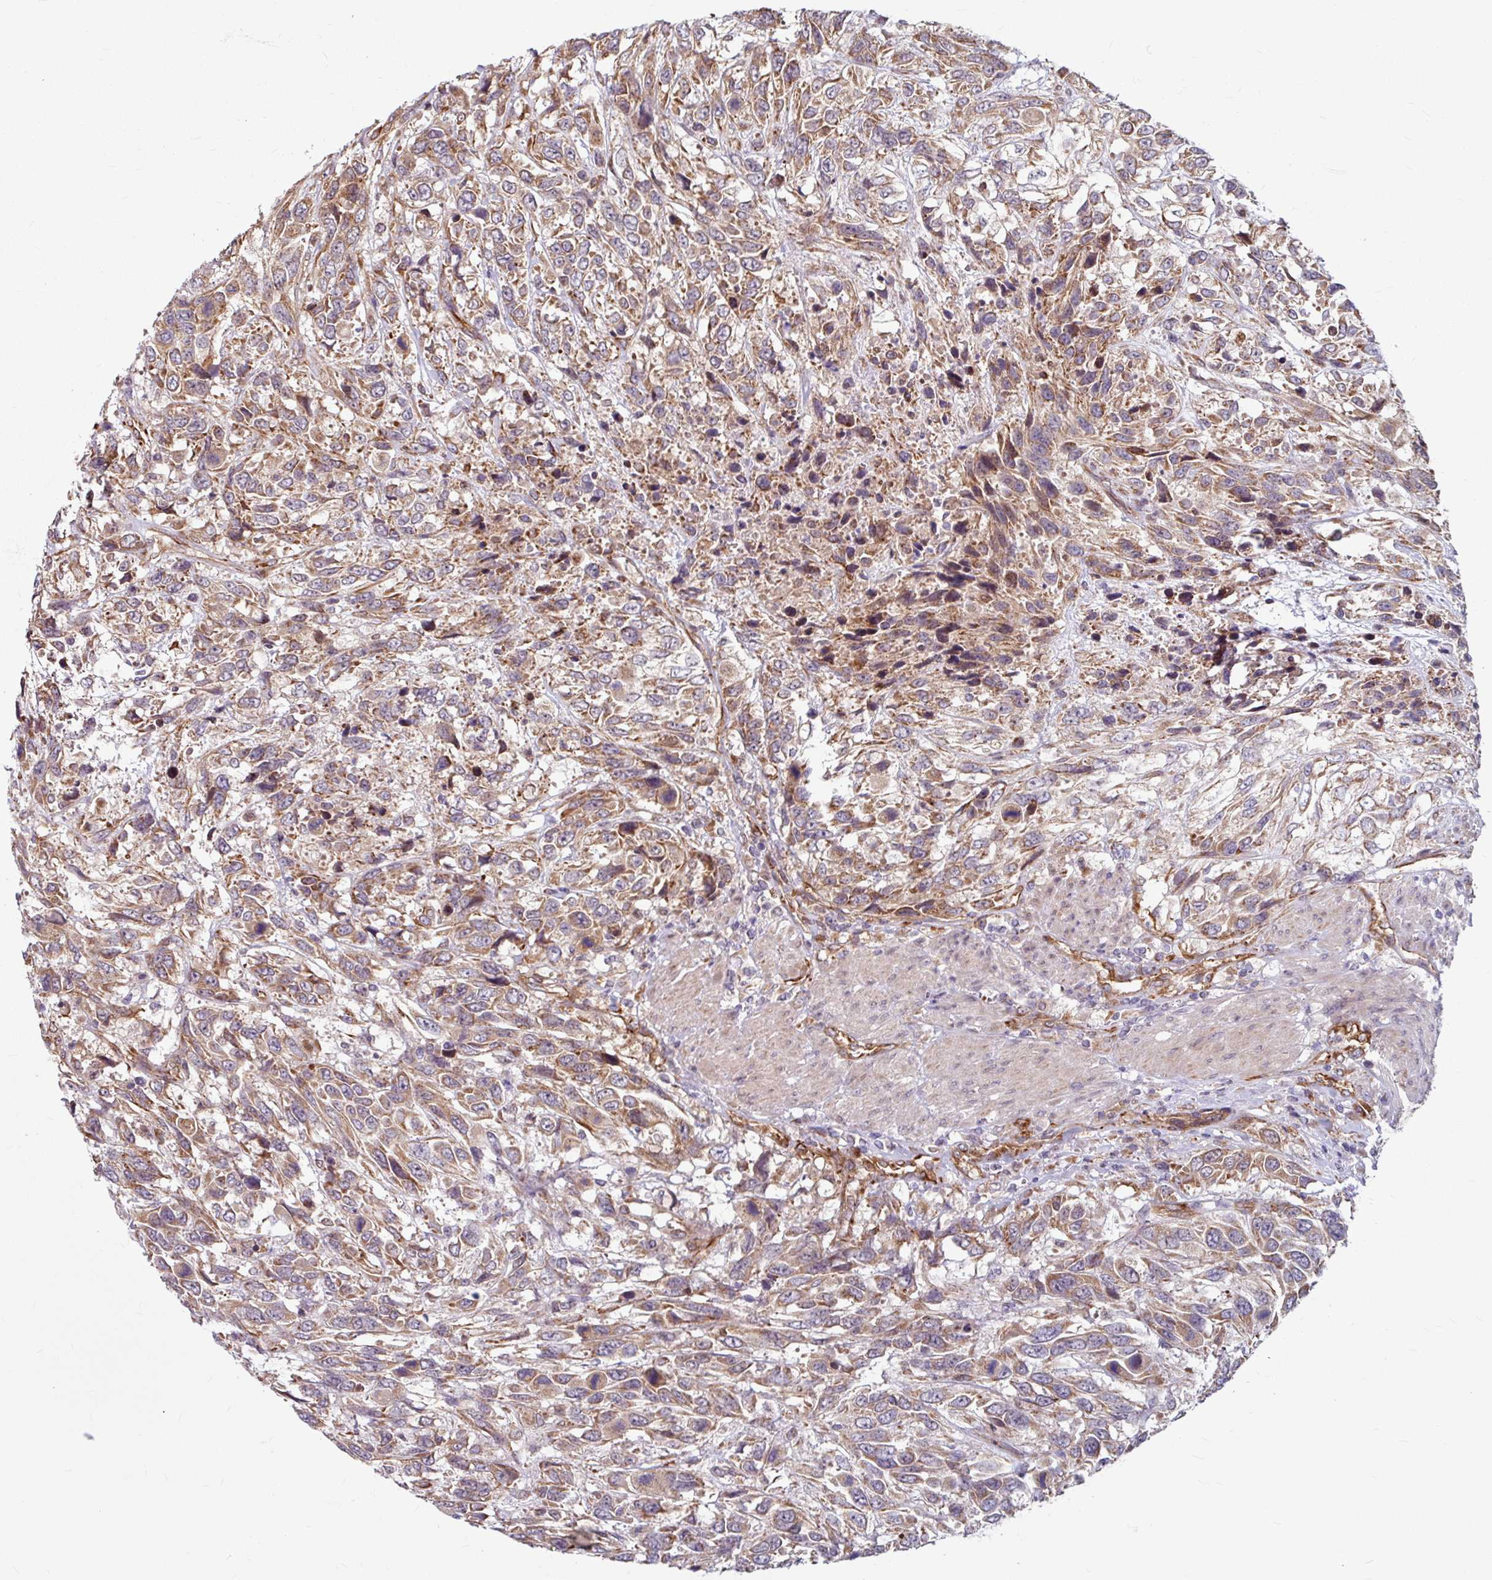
{"staining": {"intensity": "moderate", "quantity": "25%-75%", "location": "cytoplasmic/membranous"}, "tissue": "urothelial cancer", "cell_type": "Tumor cells", "image_type": "cancer", "snomed": [{"axis": "morphology", "description": "Urothelial carcinoma, High grade"}, {"axis": "topography", "description": "Urinary bladder"}], "caption": "Tumor cells demonstrate moderate cytoplasmic/membranous staining in approximately 25%-75% of cells in urothelial carcinoma (high-grade).", "gene": "DAAM2", "patient": {"sex": "female", "age": 70}}